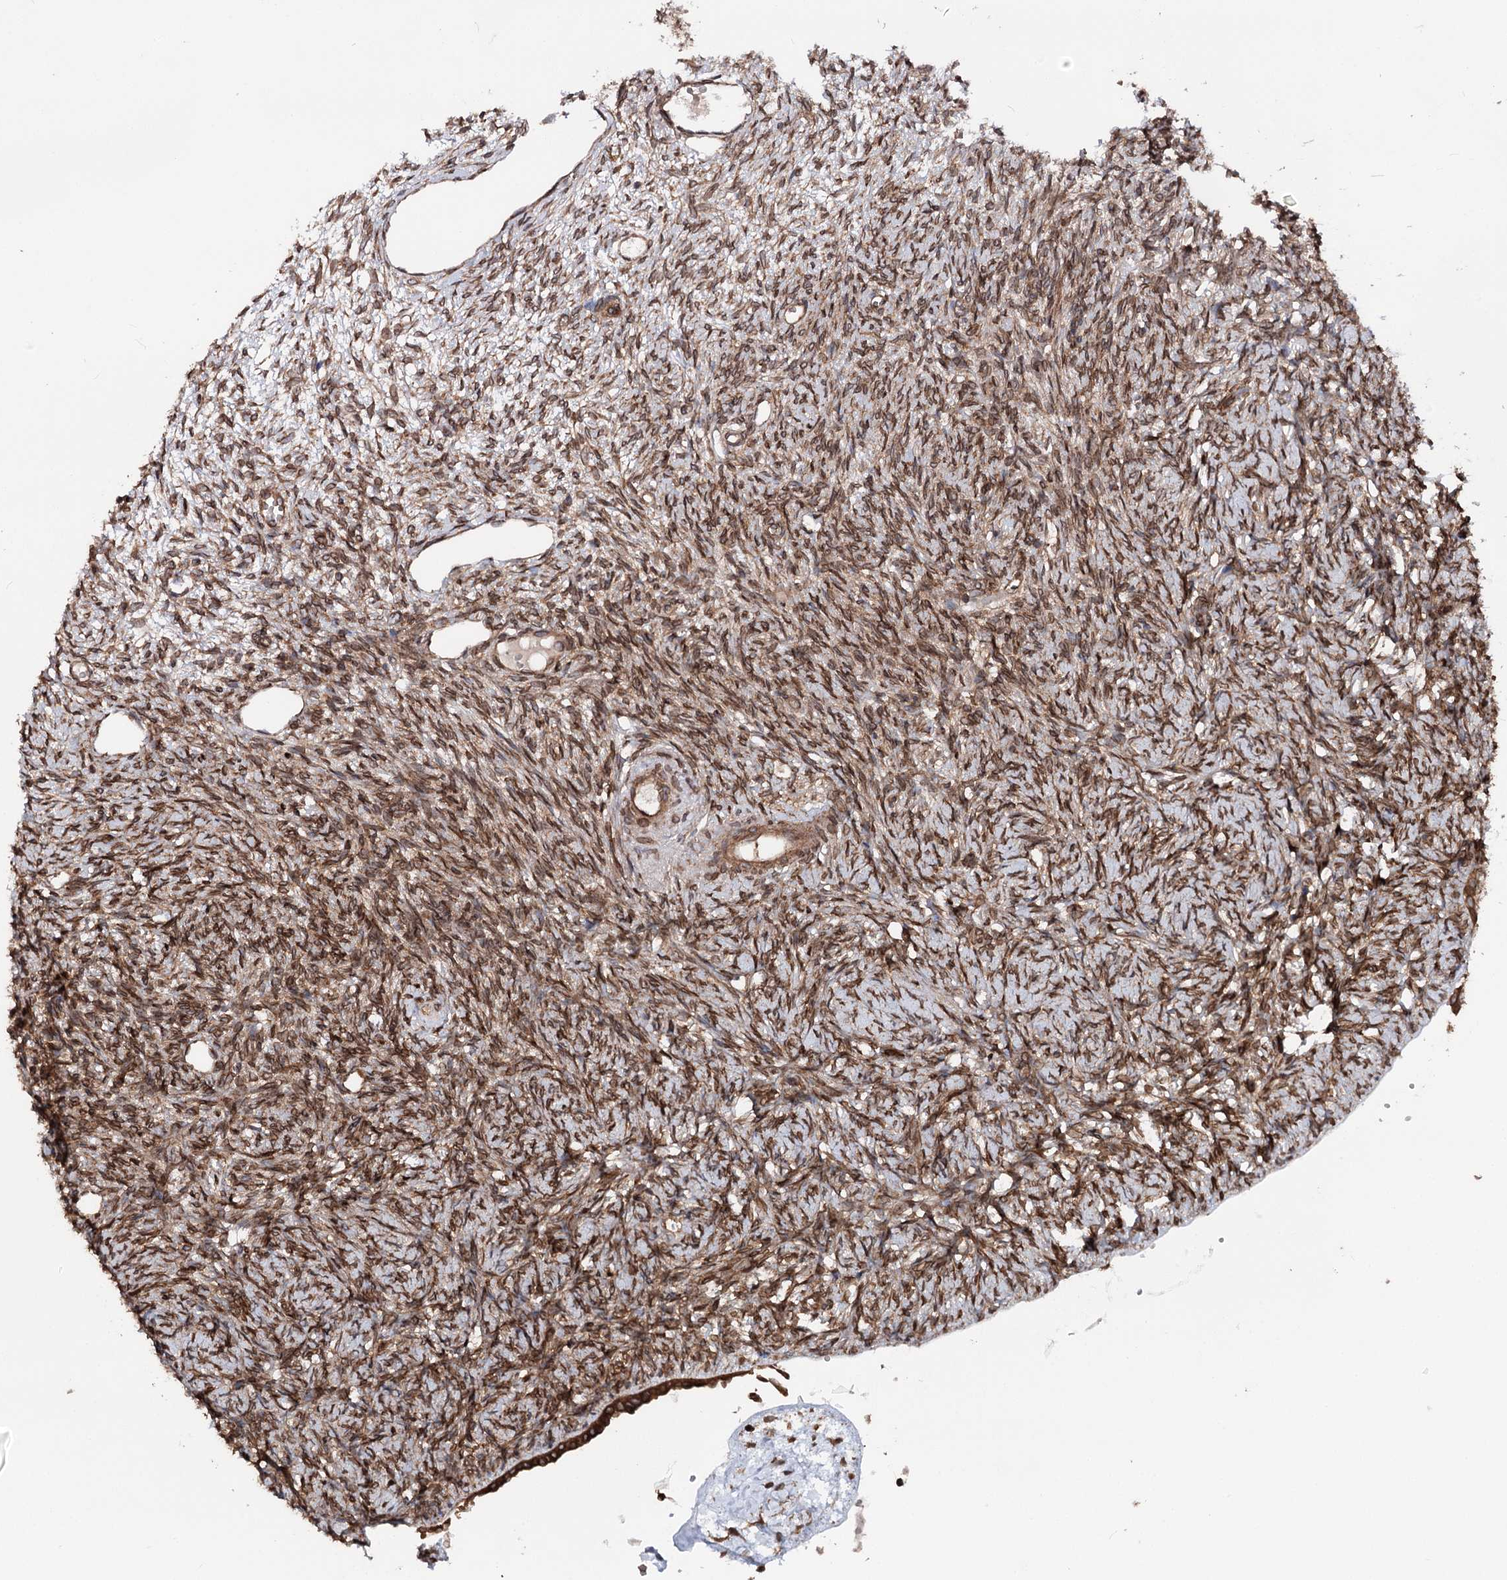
{"staining": {"intensity": "moderate", "quantity": ">75%", "location": "cytoplasmic/membranous,nuclear"}, "tissue": "ovary", "cell_type": "Ovarian stroma cells", "image_type": "normal", "snomed": [{"axis": "morphology", "description": "Normal tissue, NOS"}, {"axis": "topography", "description": "Ovary"}], "caption": "The image demonstrates immunohistochemical staining of benign ovary. There is moderate cytoplasmic/membranous,nuclear positivity is identified in approximately >75% of ovarian stroma cells. (DAB IHC with brightfield microscopy, high magnification).", "gene": "FGFR1OP2", "patient": {"sex": "female", "age": 51}}